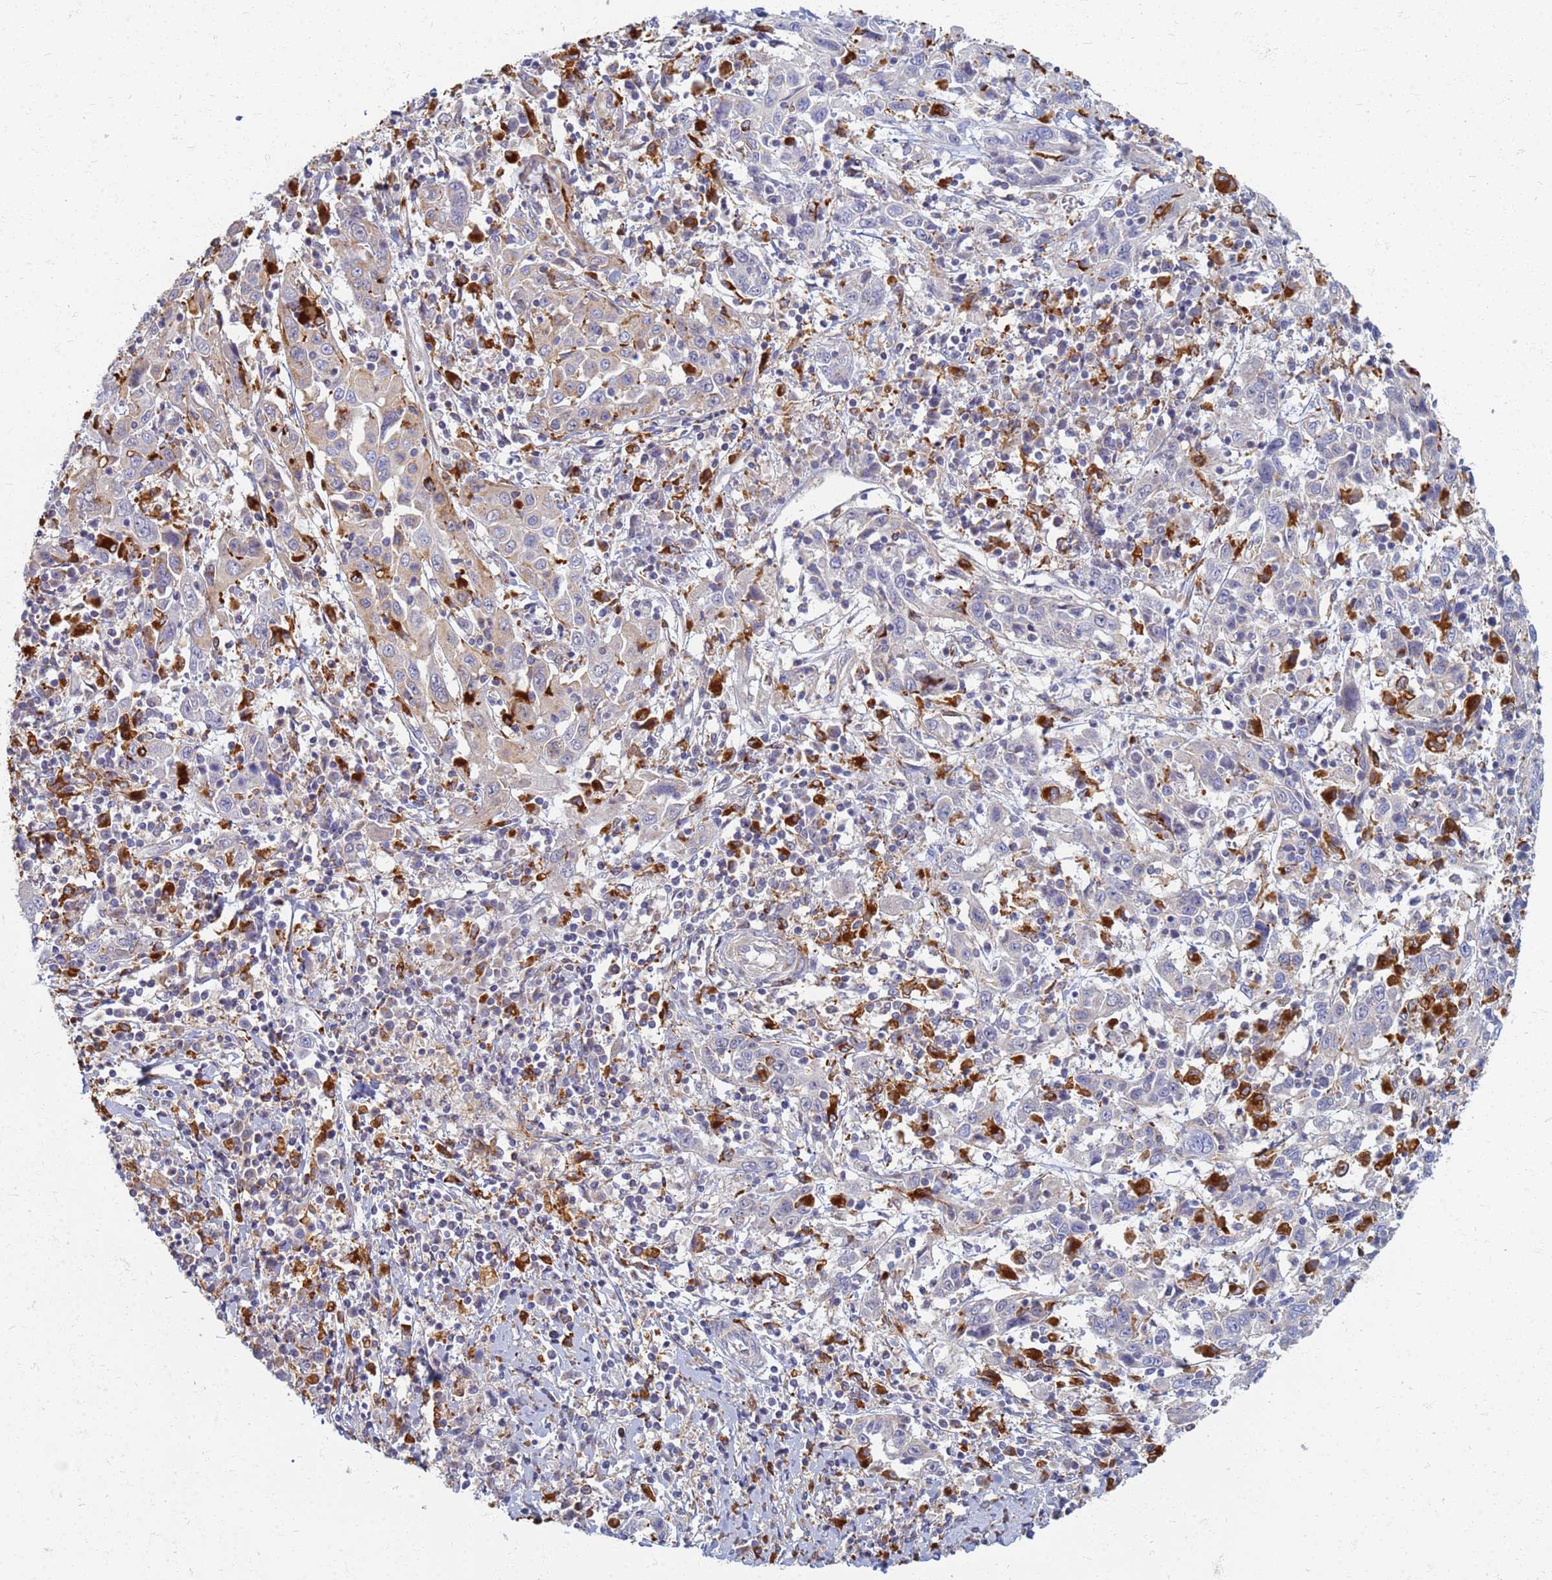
{"staining": {"intensity": "negative", "quantity": "none", "location": "none"}, "tissue": "cervical cancer", "cell_type": "Tumor cells", "image_type": "cancer", "snomed": [{"axis": "morphology", "description": "Squamous cell carcinoma, NOS"}, {"axis": "topography", "description": "Cervix"}], "caption": "Cervical cancer (squamous cell carcinoma) stained for a protein using IHC reveals no positivity tumor cells.", "gene": "ATP6V1E1", "patient": {"sex": "female", "age": 46}}